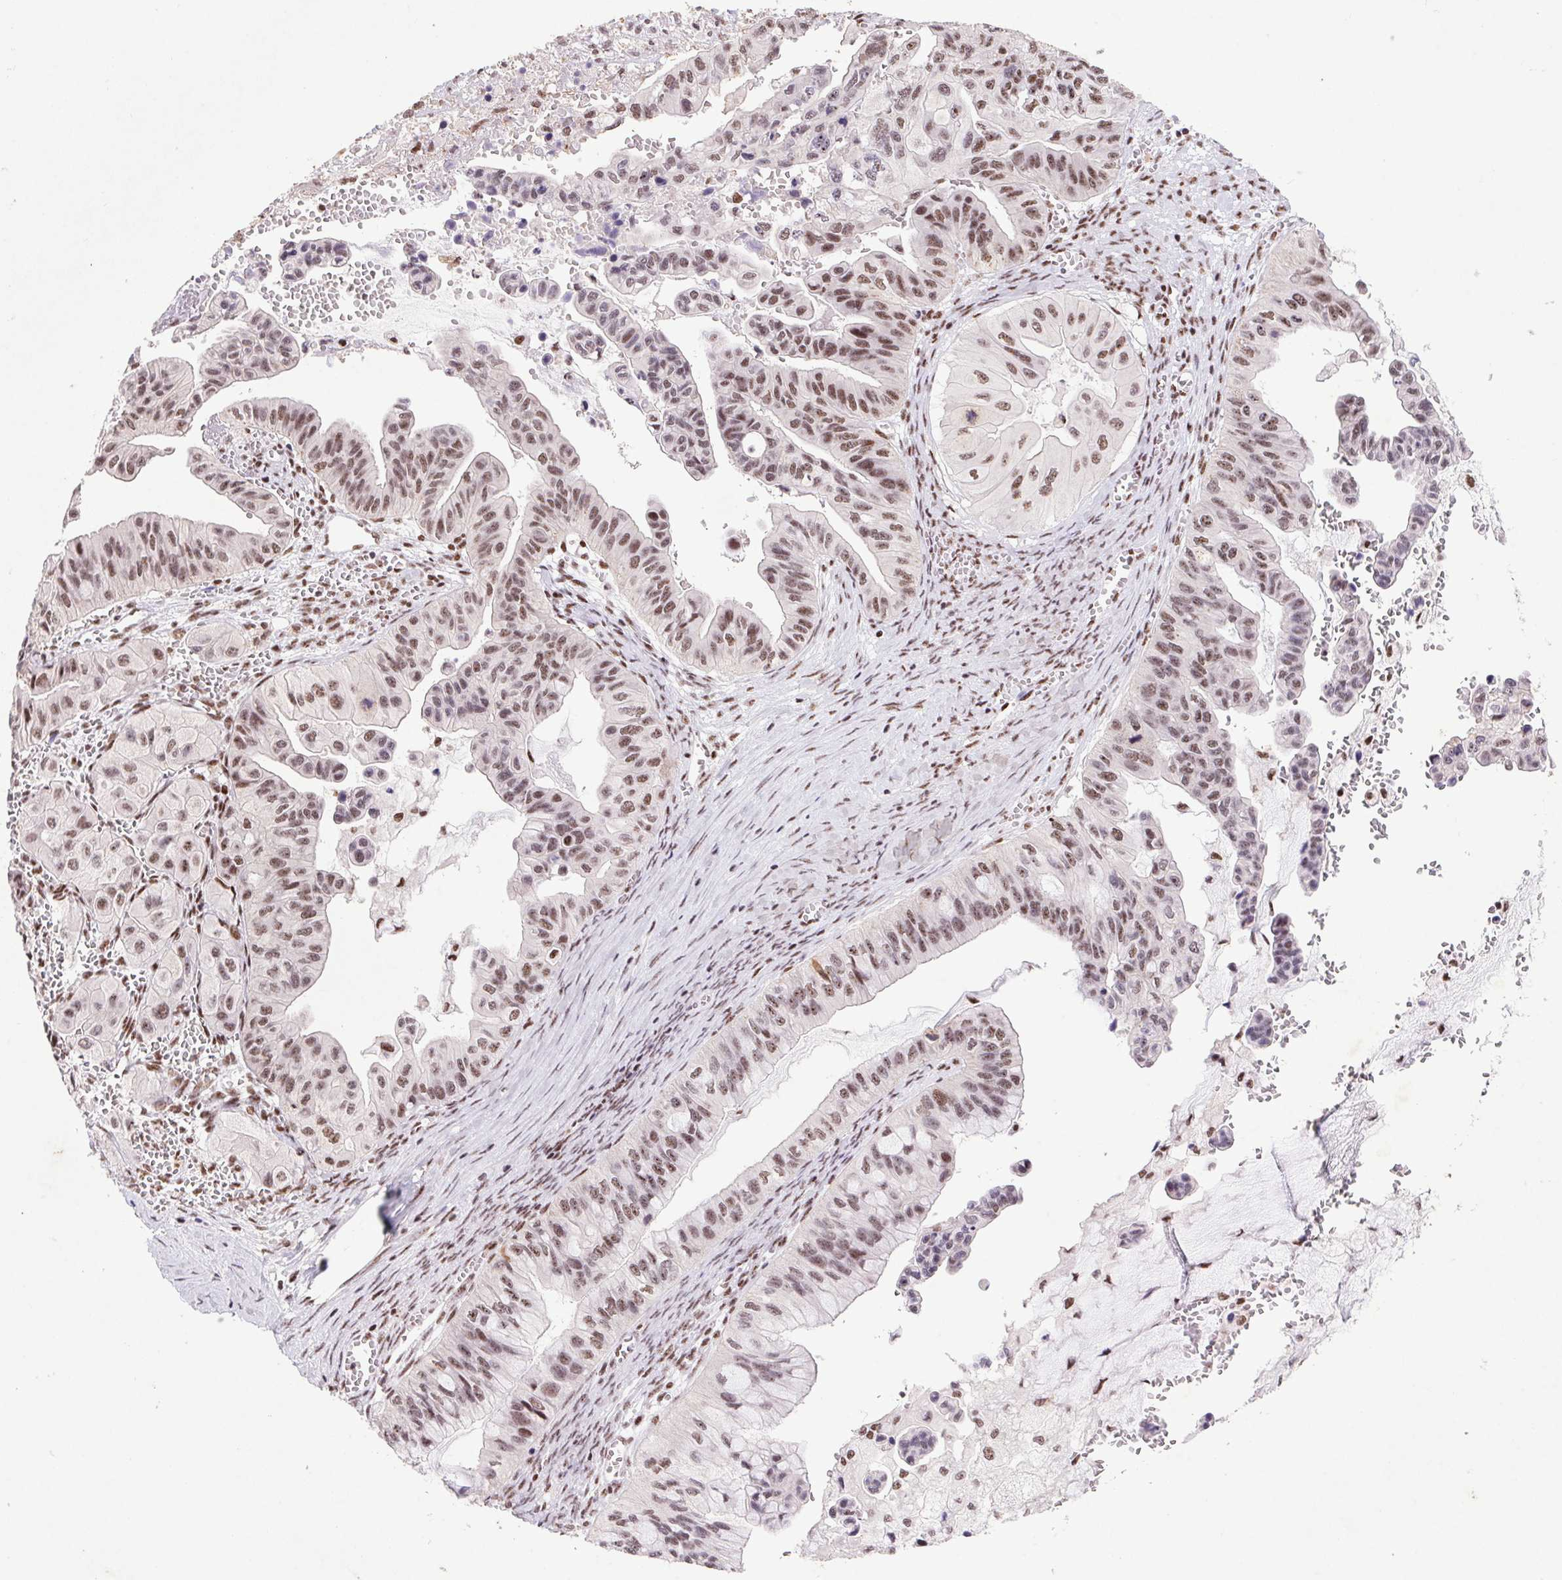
{"staining": {"intensity": "moderate", "quantity": ">75%", "location": "nuclear"}, "tissue": "ovarian cancer", "cell_type": "Tumor cells", "image_type": "cancer", "snomed": [{"axis": "morphology", "description": "Cystadenocarcinoma, mucinous, NOS"}, {"axis": "topography", "description": "Ovary"}], "caption": "A photomicrograph of human ovarian cancer (mucinous cystadenocarcinoma) stained for a protein exhibits moderate nuclear brown staining in tumor cells.", "gene": "LDLRAD4", "patient": {"sex": "female", "age": 72}}